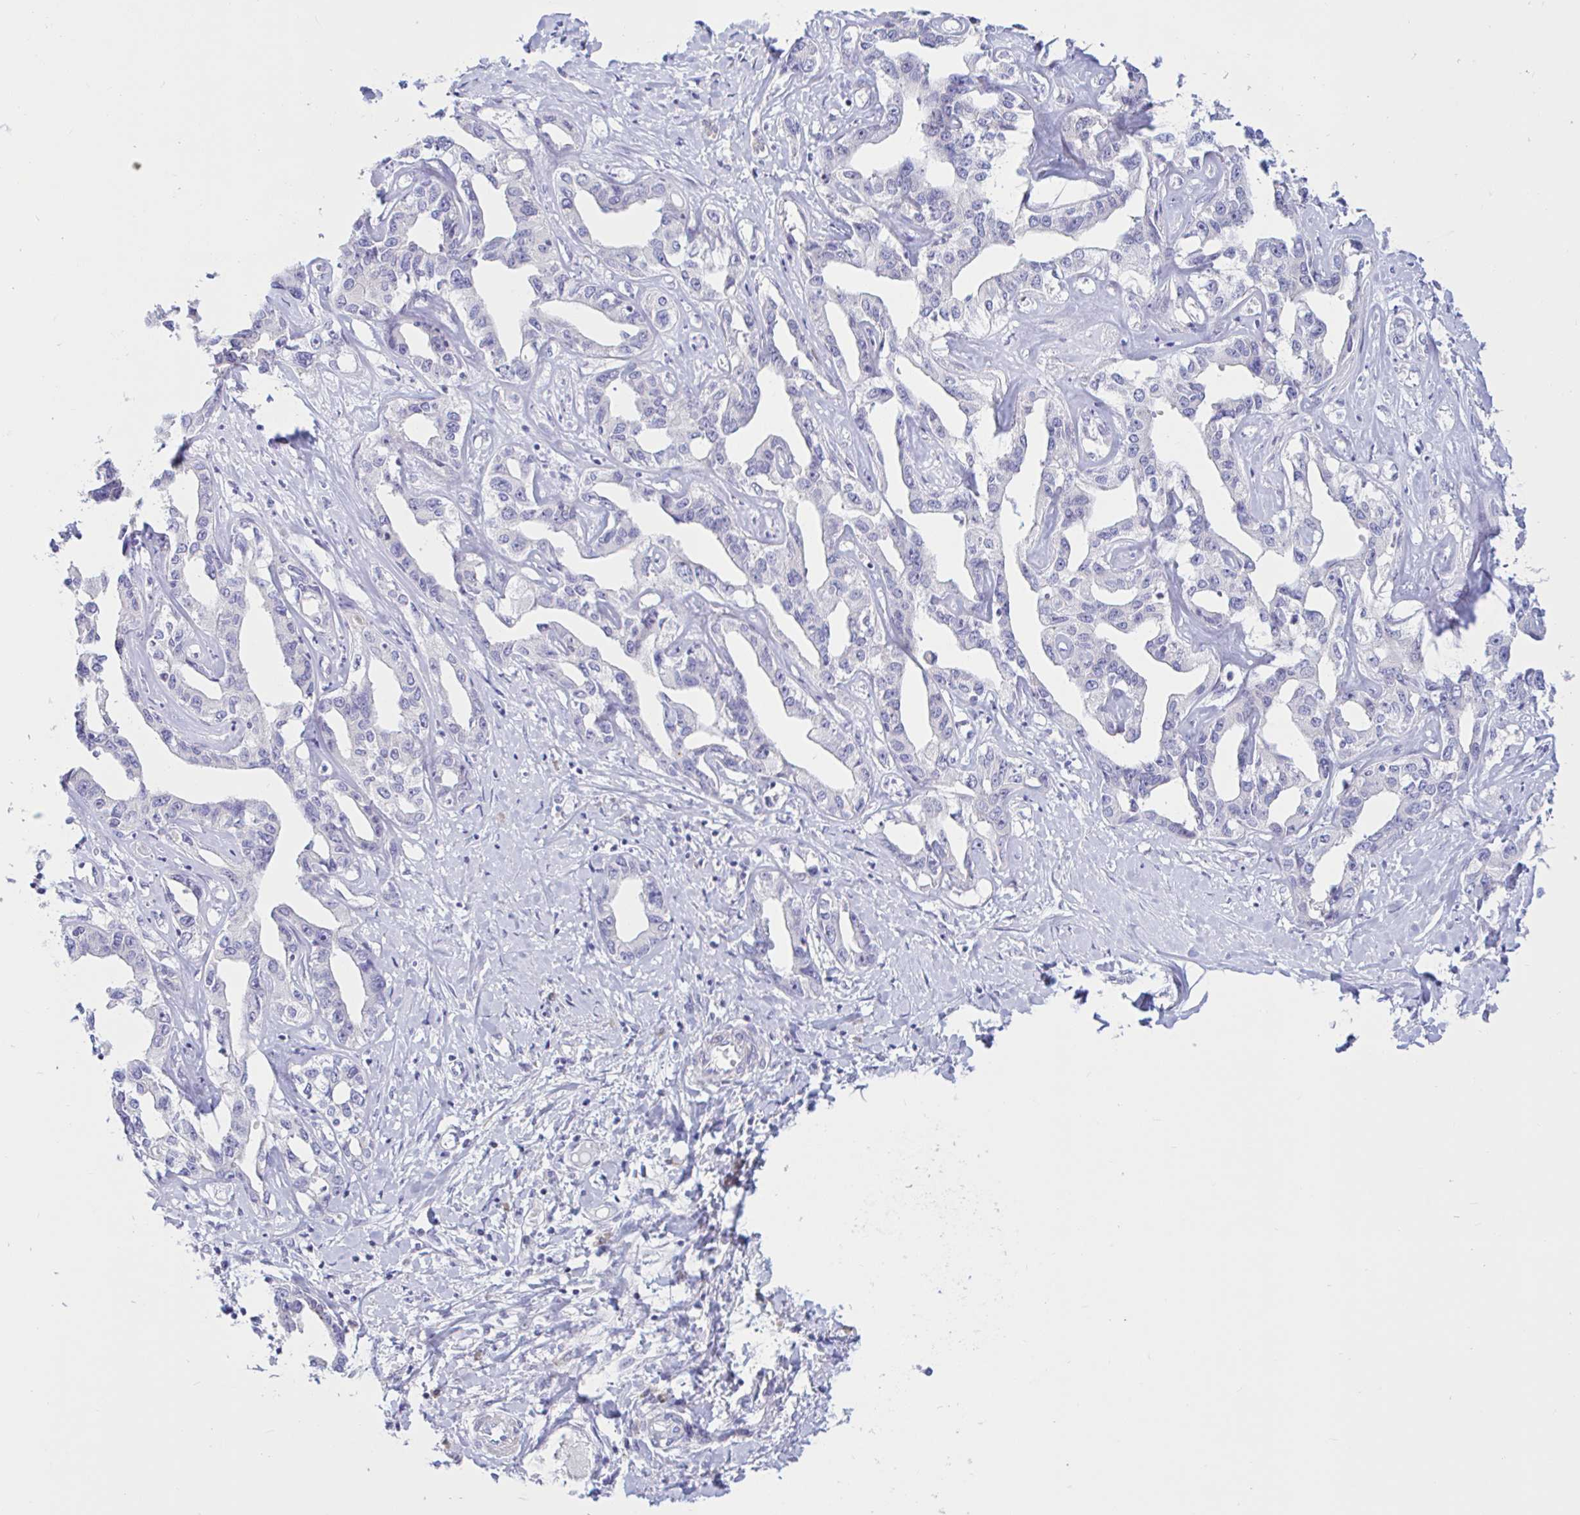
{"staining": {"intensity": "negative", "quantity": "none", "location": "none"}, "tissue": "liver cancer", "cell_type": "Tumor cells", "image_type": "cancer", "snomed": [{"axis": "morphology", "description": "Cholangiocarcinoma"}, {"axis": "topography", "description": "Liver"}], "caption": "Tumor cells show no significant expression in cholangiocarcinoma (liver).", "gene": "NBPF3", "patient": {"sex": "male", "age": 59}}